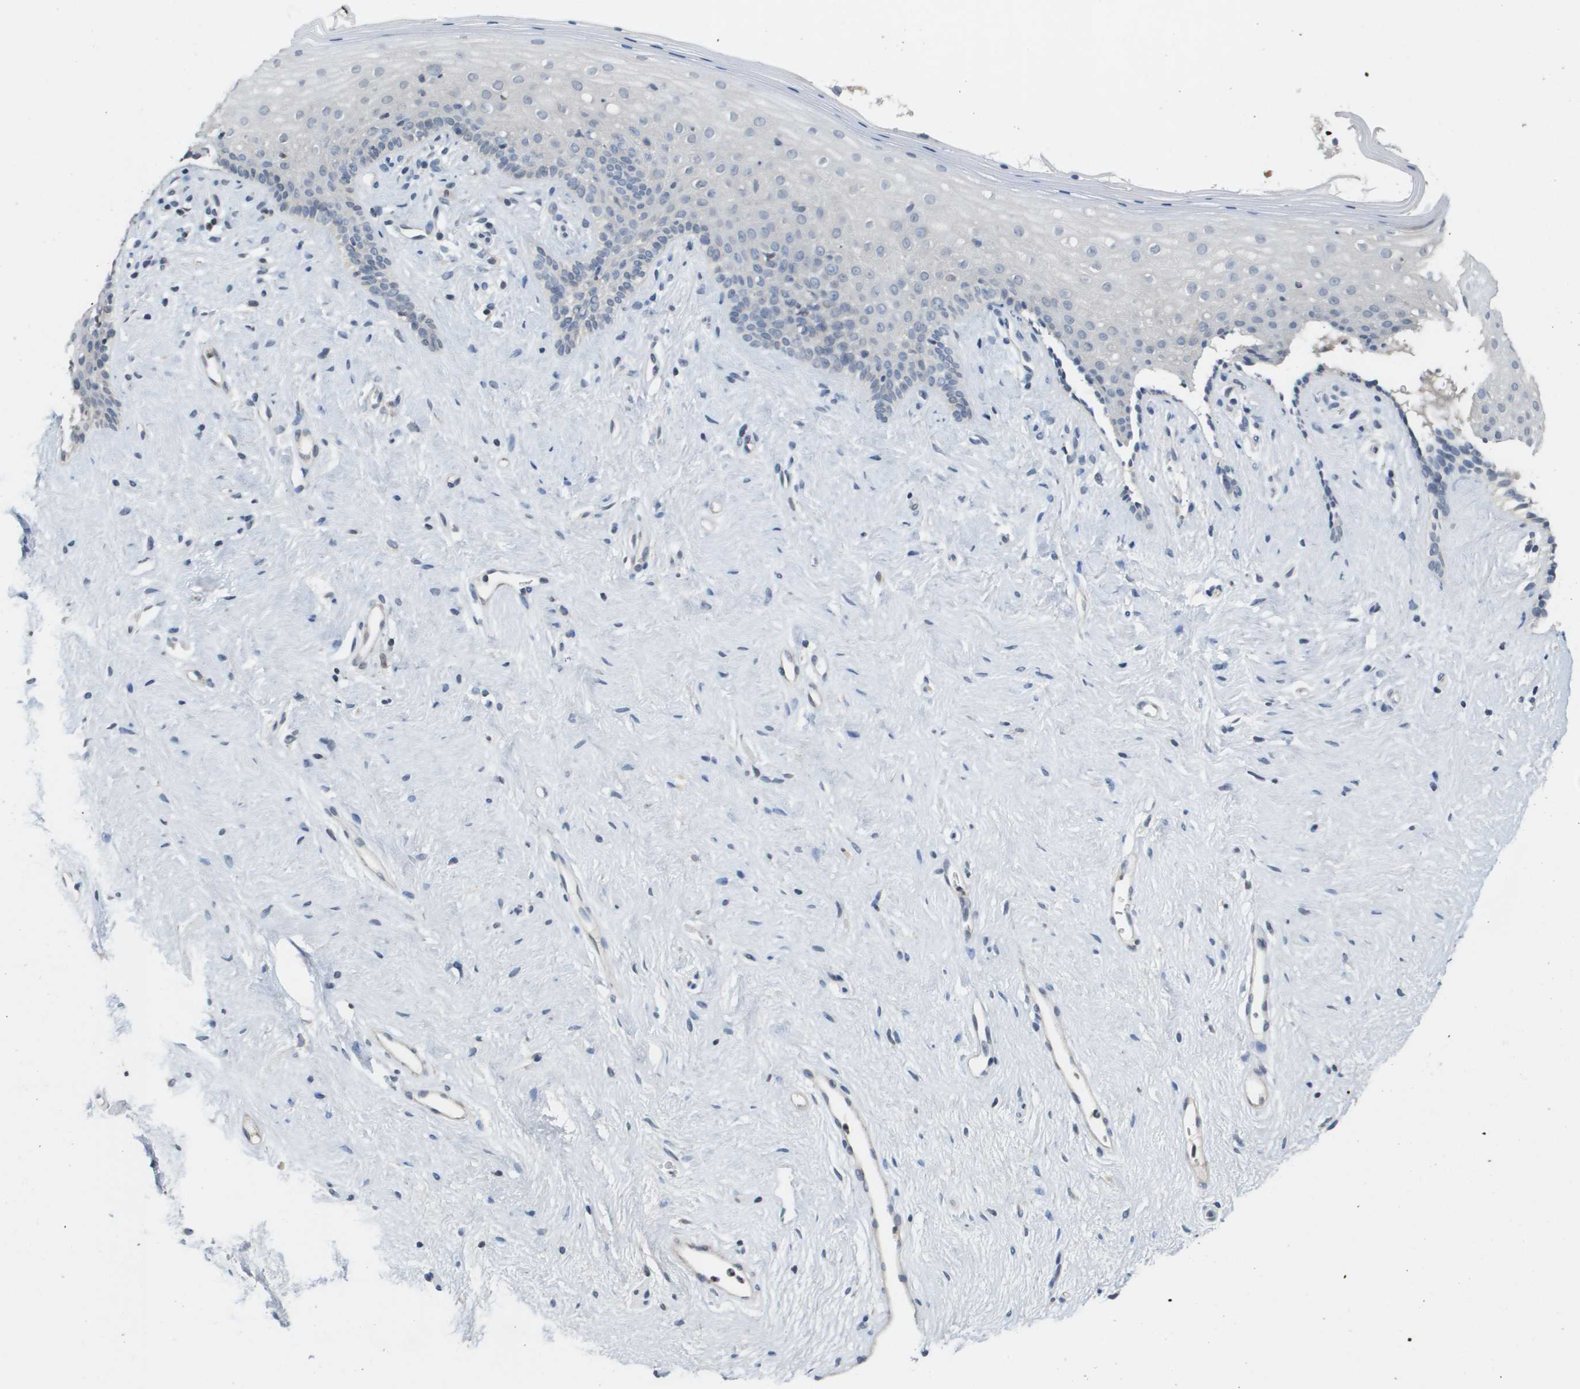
{"staining": {"intensity": "negative", "quantity": "none", "location": "none"}, "tissue": "vagina", "cell_type": "Squamous epithelial cells", "image_type": "normal", "snomed": [{"axis": "morphology", "description": "Normal tissue, NOS"}, {"axis": "topography", "description": "Vagina"}], "caption": "The image demonstrates no significant positivity in squamous epithelial cells of vagina. (Immunohistochemistry, brightfield microscopy, high magnification).", "gene": "CAPN11", "patient": {"sex": "female", "age": 44}}